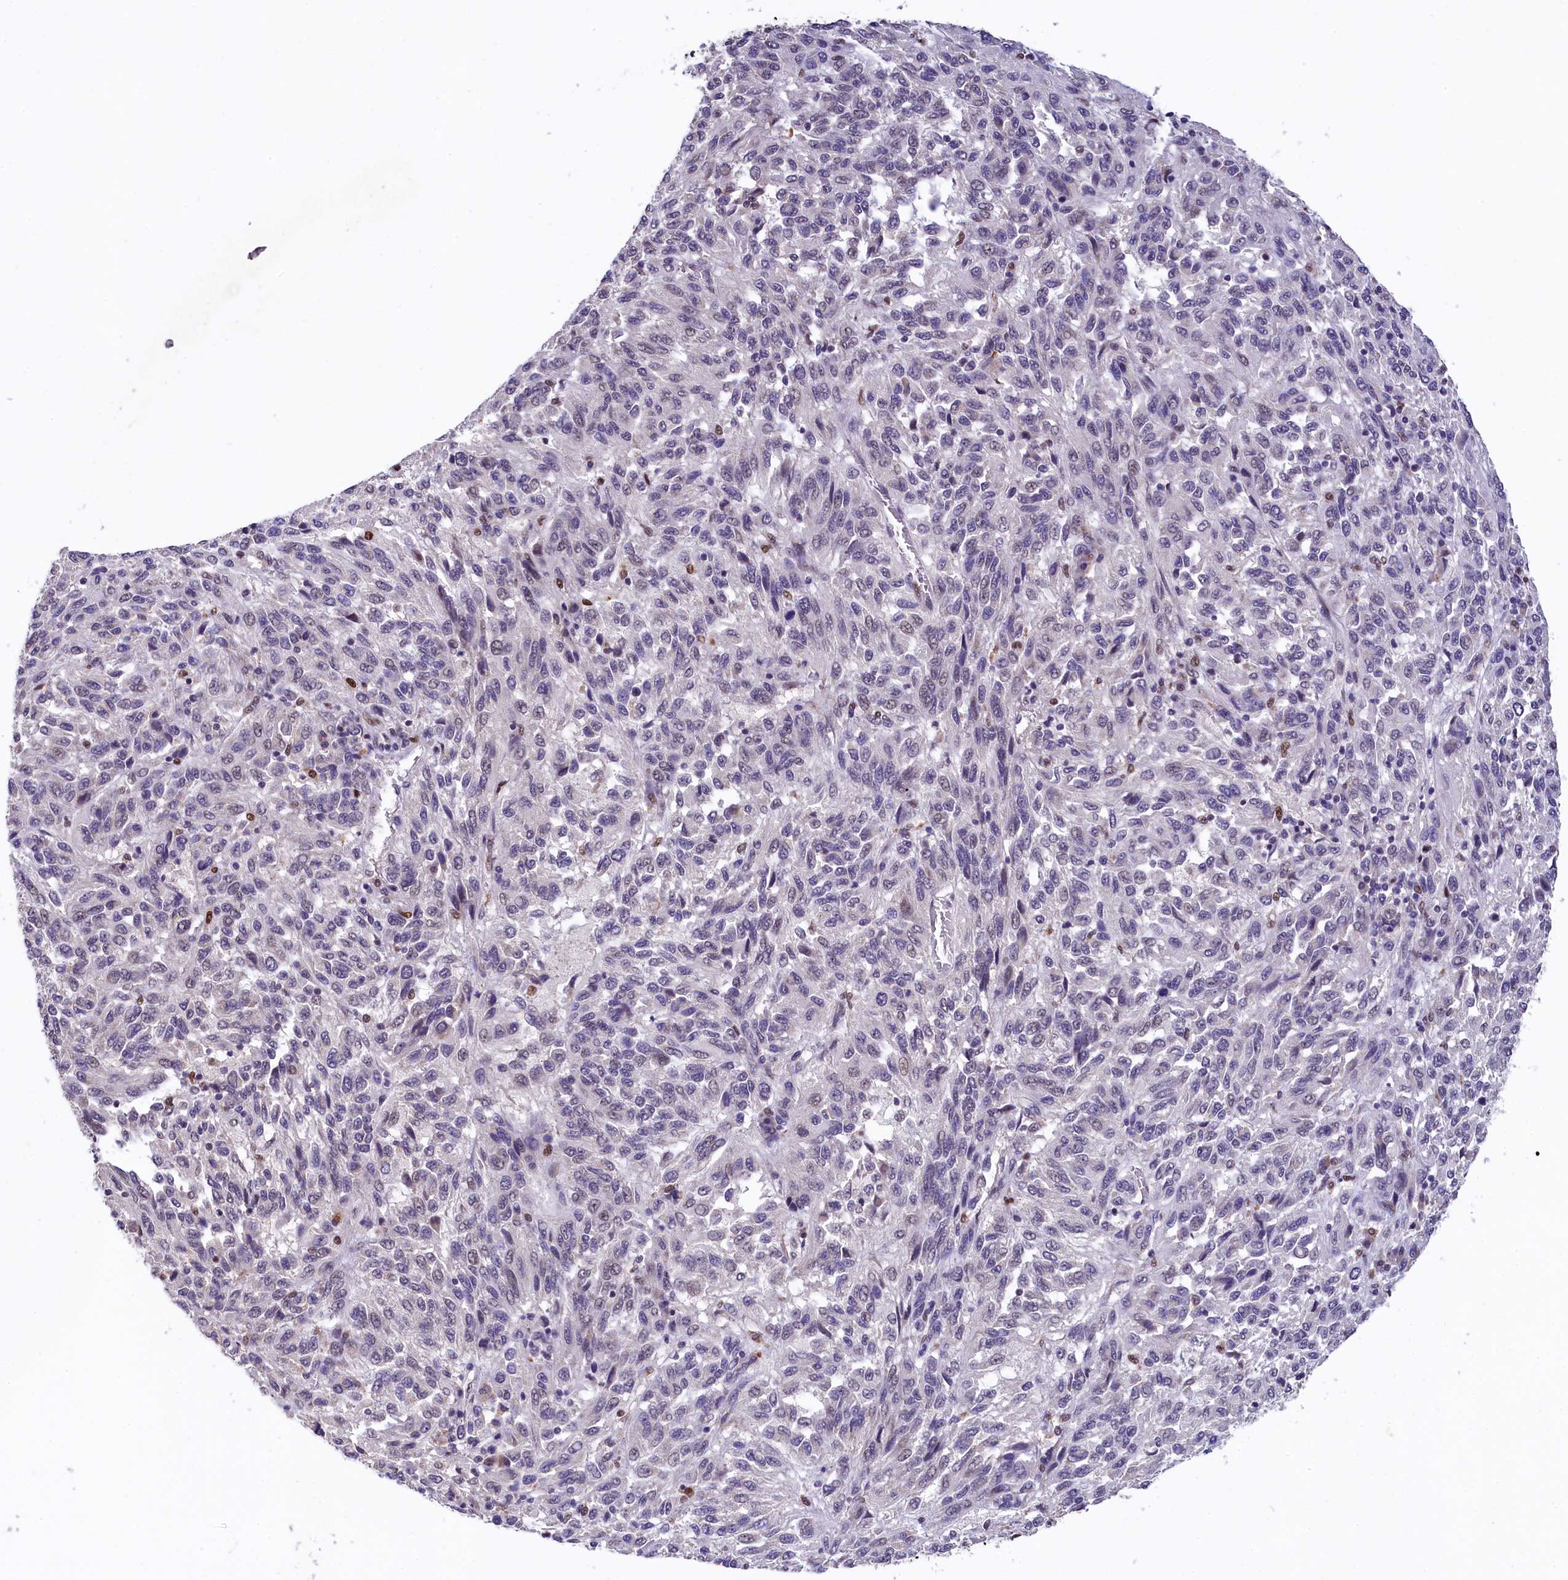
{"staining": {"intensity": "negative", "quantity": "none", "location": "none"}, "tissue": "melanoma", "cell_type": "Tumor cells", "image_type": "cancer", "snomed": [{"axis": "morphology", "description": "Malignant melanoma, Metastatic site"}, {"axis": "topography", "description": "Lung"}], "caption": "The image shows no staining of tumor cells in malignant melanoma (metastatic site).", "gene": "HECTD4", "patient": {"sex": "male", "age": 64}}